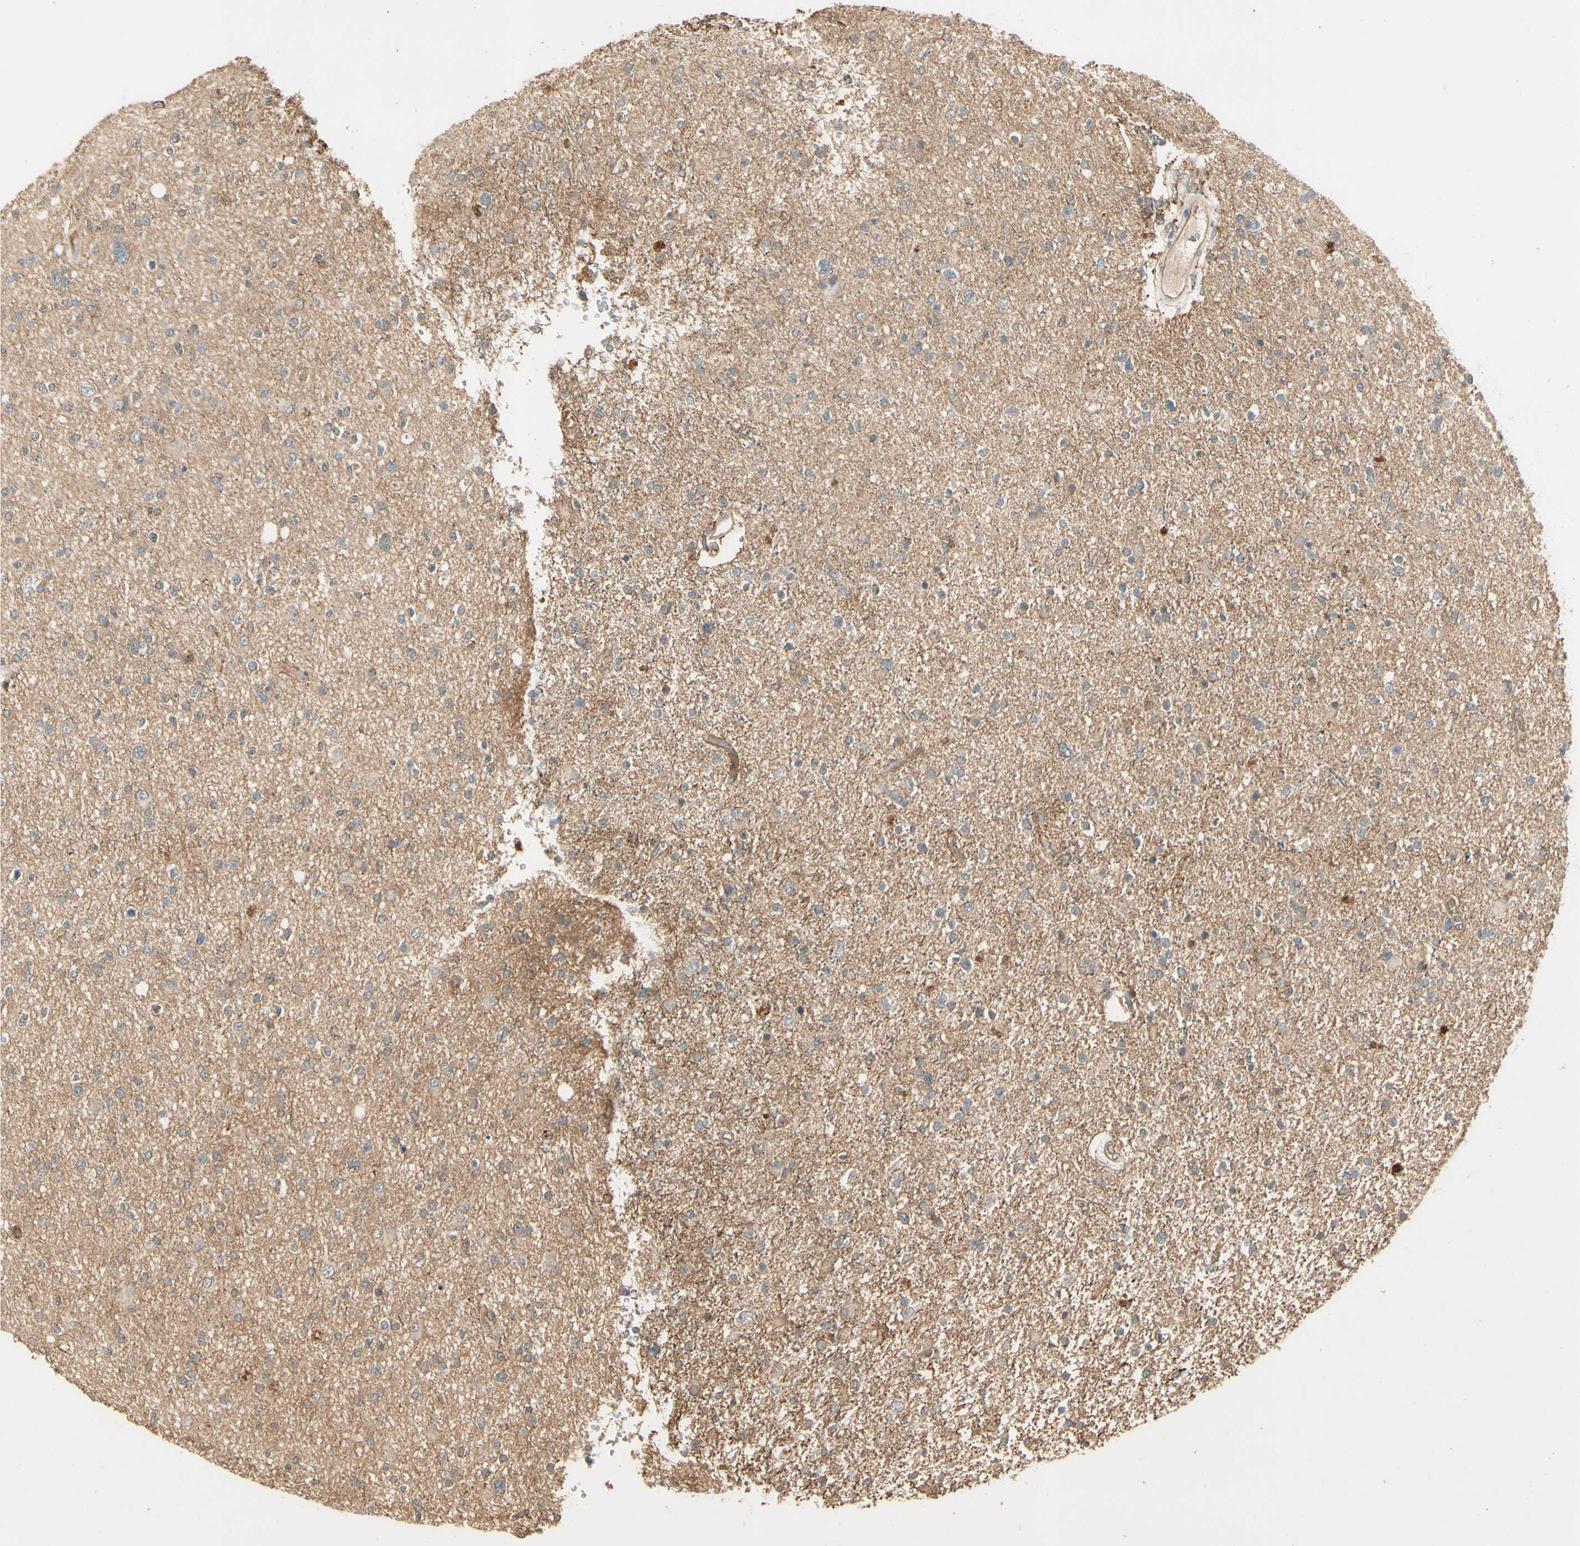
{"staining": {"intensity": "negative", "quantity": "none", "location": "none"}, "tissue": "glioma", "cell_type": "Tumor cells", "image_type": "cancer", "snomed": [{"axis": "morphology", "description": "Glioma, malignant, High grade"}, {"axis": "topography", "description": "Brain"}], "caption": "Immunohistochemistry of human glioma shows no expression in tumor cells.", "gene": "RNF180", "patient": {"sex": "male", "age": 33}}